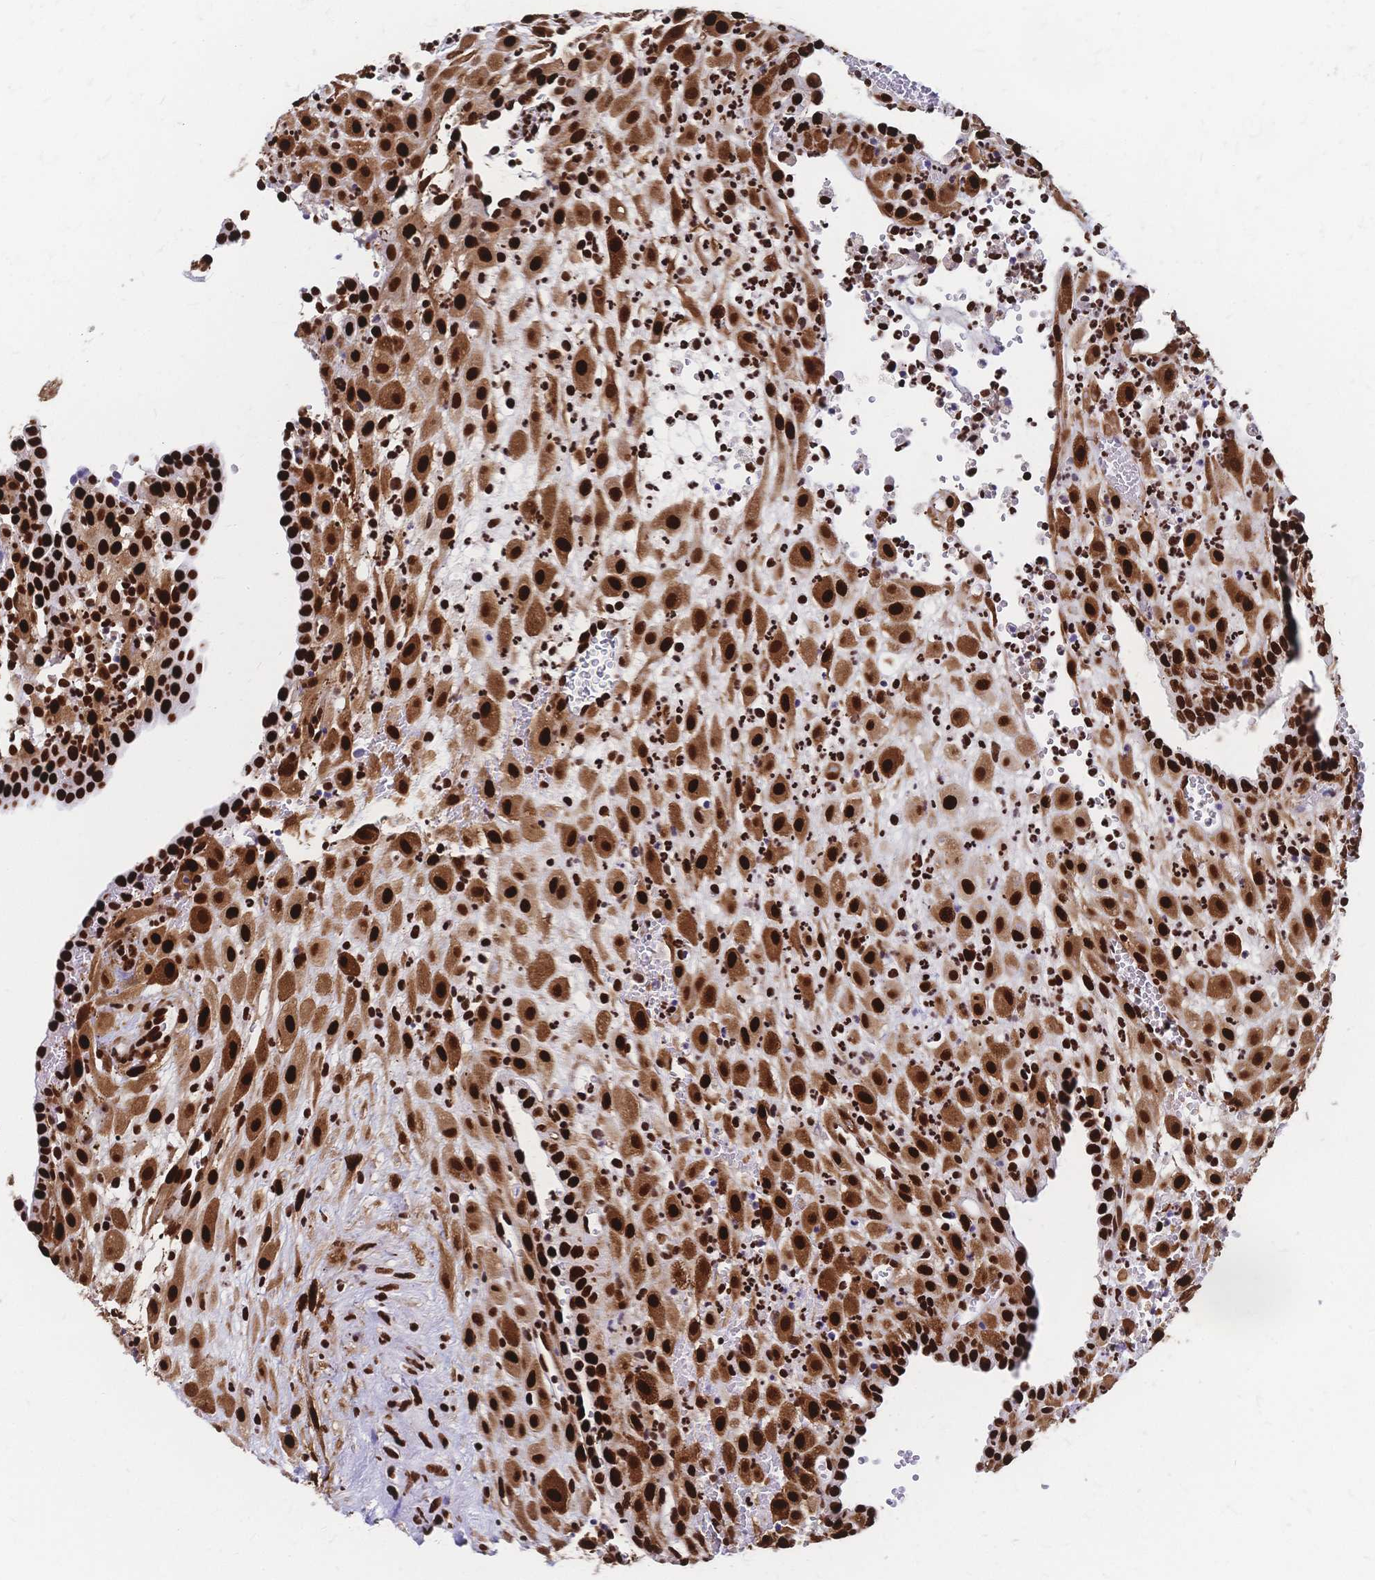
{"staining": {"intensity": "strong", "quantity": ">75%", "location": "cytoplasmic/membranous,nuclear"}, "tissue": "placenta", "cell_type": "Decidual cells", "image_type": "normal", "snomed": [{"axis": "morphology", "description": "Normal tissue, NOS"}, {"axis": "topography", "description": "Placenta"}], "caption": "Immunohistochemistry (IHC) of unremarkable human placenta displays high levels of strong cytoplasmic/membranous,nuclear positivity in about >75% of decidual cells. The staining was performed using DAB, with brown indicating positive protein expression. Nuclei are stained blue with hematoxylin.", "gene": "HDGF", "patient": {"sex": "female", "age": 24}}